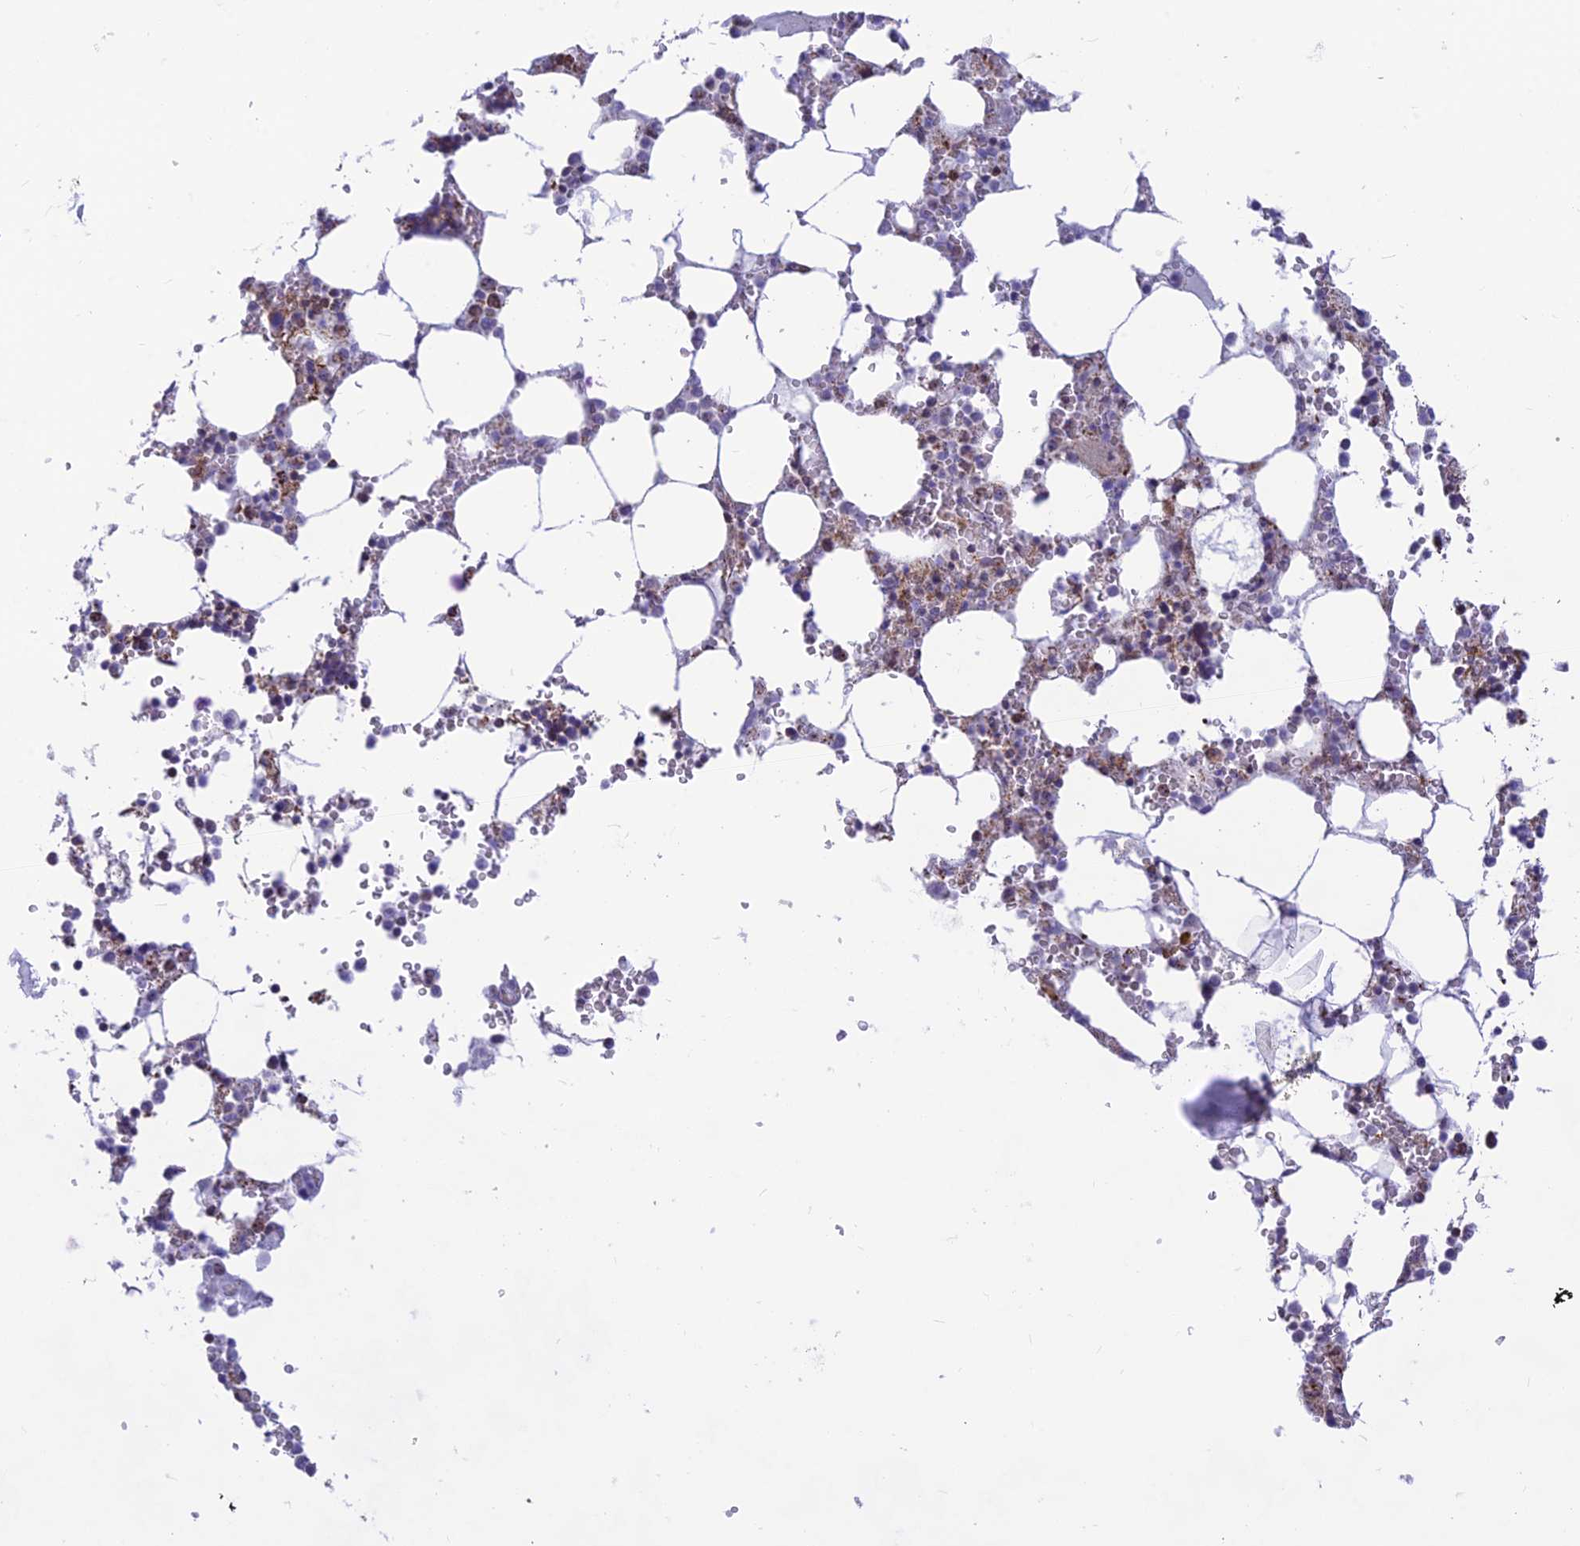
{"staining": {"intensity": "moderate", "quantity": "<25%", "location": "cytoplasmic/membranous"}, "tissue": "bone marrow", "cell_type": "Hematopoietic cells", "image_type": "normal", "snomed": [{"axis": "morphology", "description": "Normal tissue, NOS"}, {"axis": "topography", "description": "Bone marrow"}], "caption": "The immunohistochemical stain shows moderate cytoplasmic/membranous expression in hematopoietic cells of normal bone marrow. (DAB IHC with brightfield microscopy, high magnification).", "gene": "POLR1G", "patient": {"sex": "male", "age": 64}}